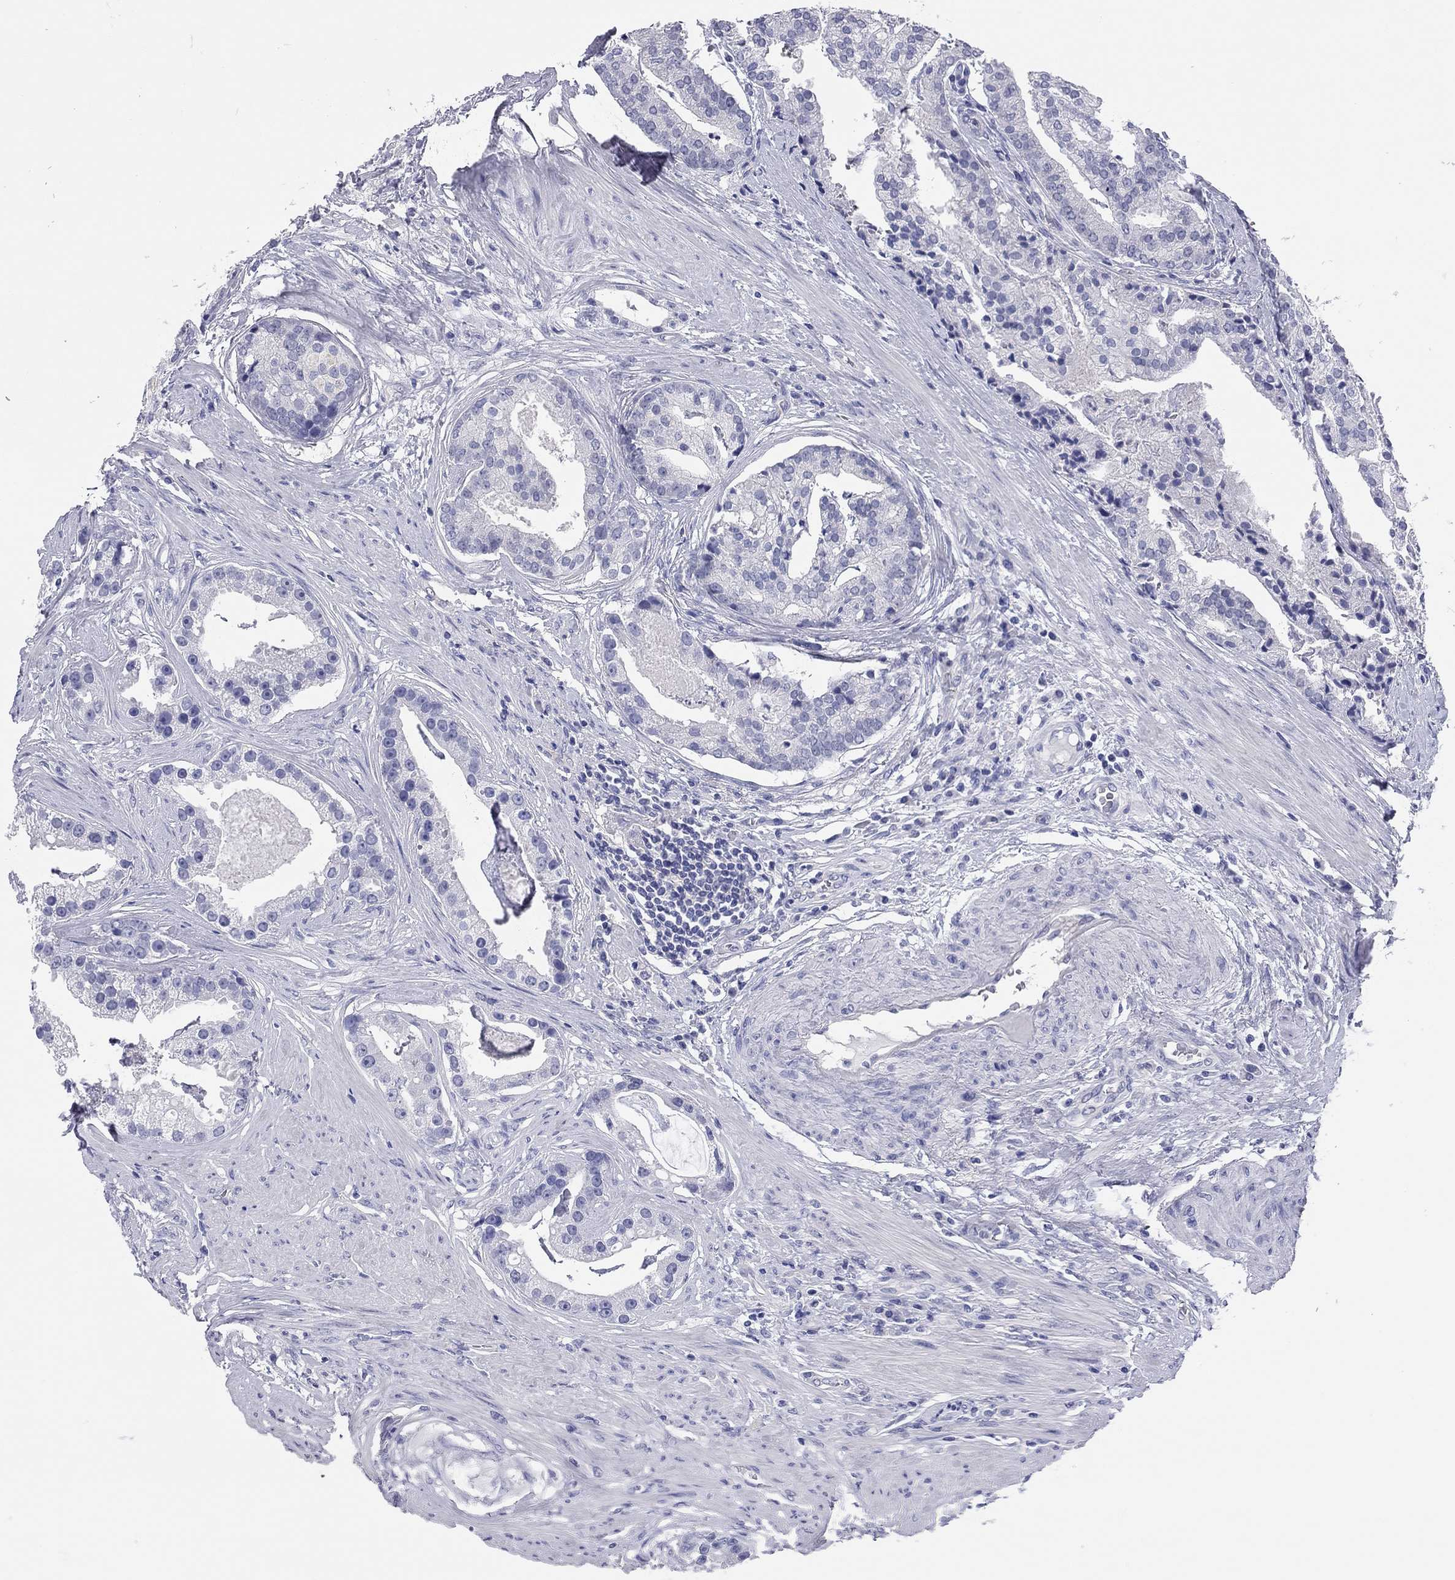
{"staining": {"intensity": "negative", "quantity": "none", "location": "none"}, "tissue": "prostate cancer", "cell_type": "Tumor cells", "image_type": "cancer", "snomed": [{"axis": "morphology", "description": "Adenocarcinoma, NOS"}, {"axis": "topography", "description": "Prostate and seminal vesicle, NOS"}, {"axis": "topography", "description": "Prostate"}], "caption": "The immunohistochemistry (IHC) image has no significant expression in tumor cells of adenocarcinoma (prostate) tissue.", "gene": "TMEM221", "patient": {"sex": "male", "age": 44}}